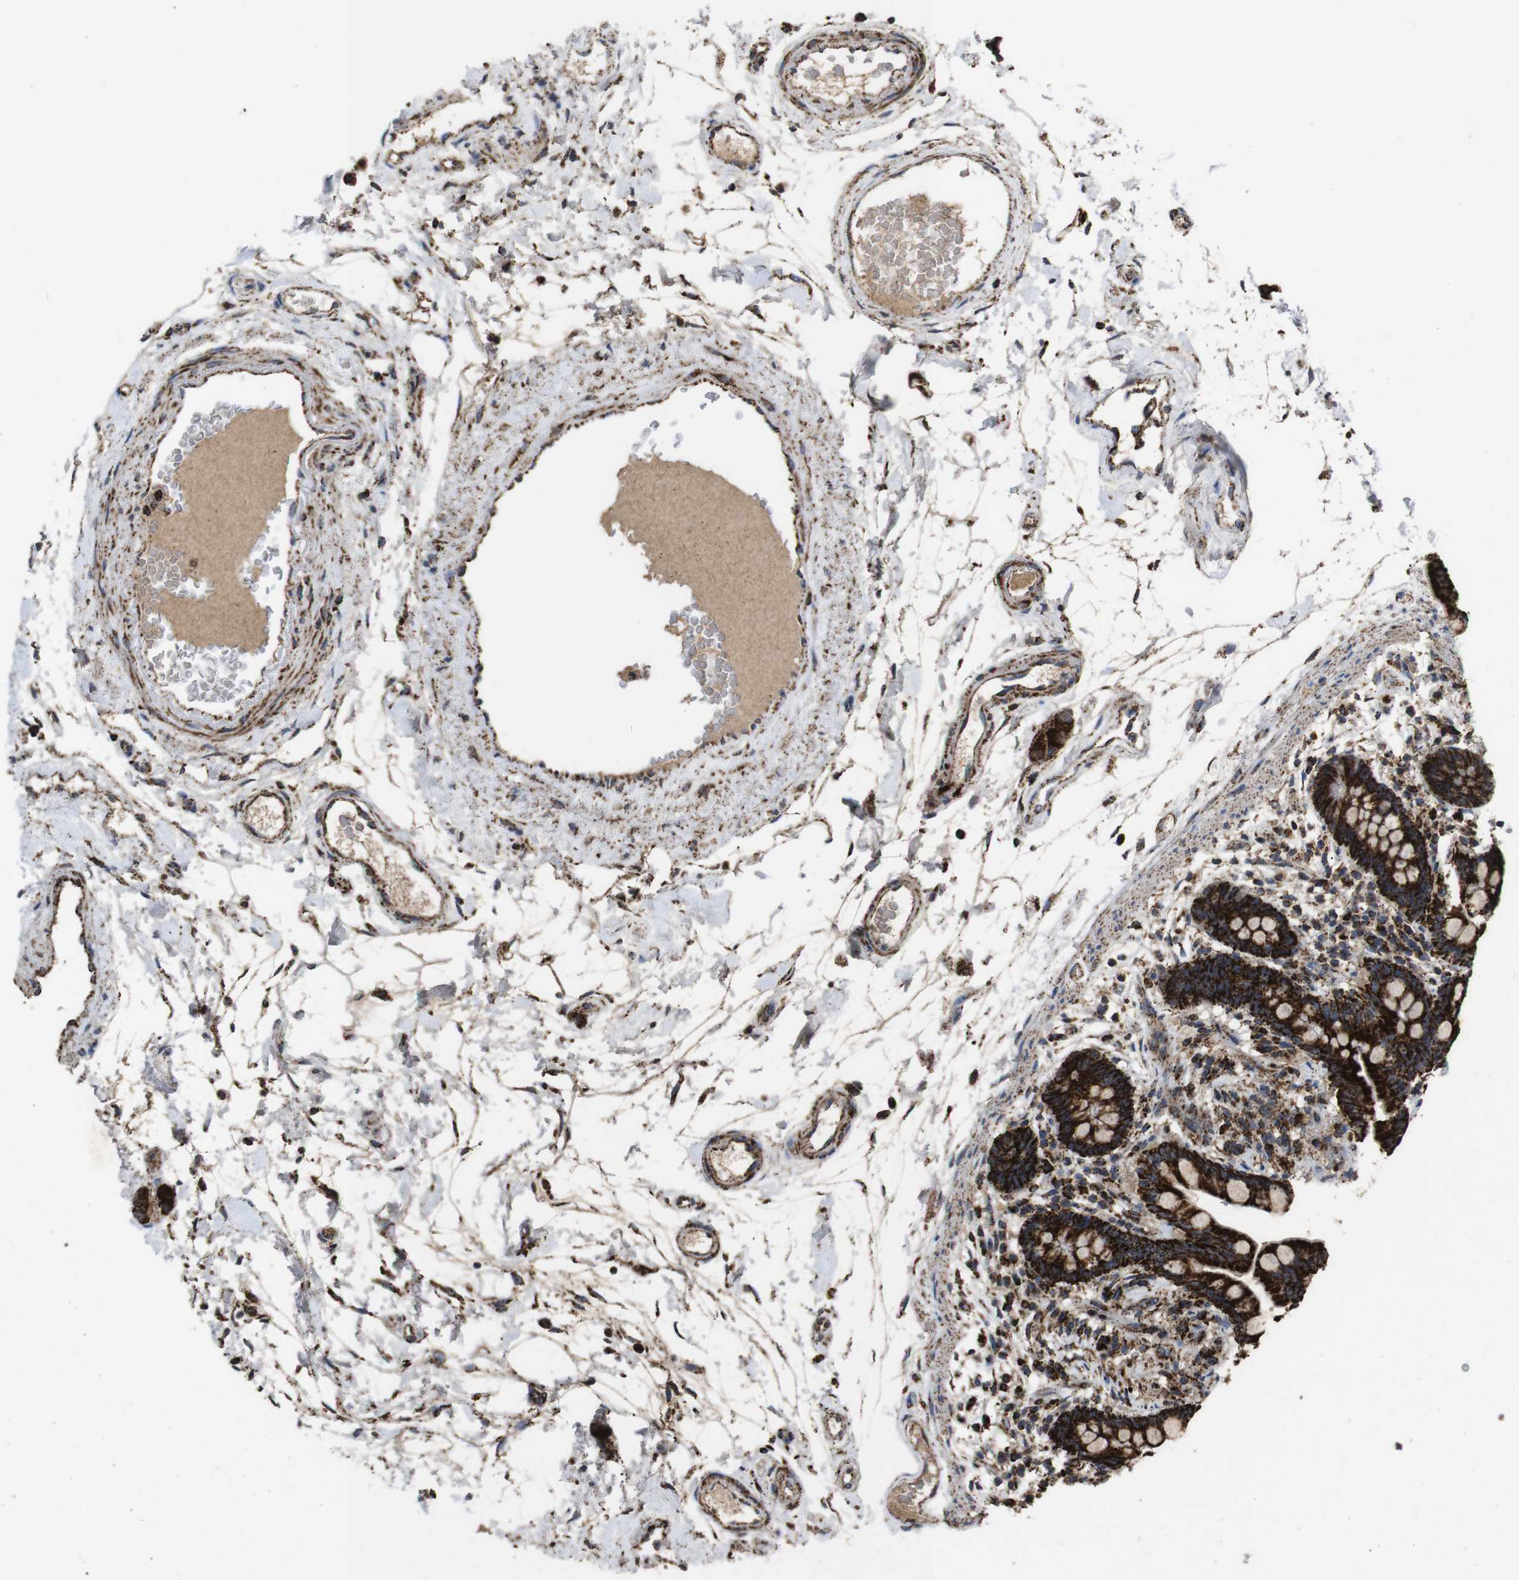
{"staining": {"intensity": "strong", "quantity": ">75%", "location": "cytoplasmic/membranous"}, "tissue": "colon", "cell_type": "Endothelial cells", "image_type": "normal", "snomed": [{"axis": "morphology", "description": "Normal tissue, NOS"}, {"axis": "topography", "description": "Colon"}], "caption": "Colon was stained to show a protein in brown. There is high levels of strong cytoplasmic/membranous expression in about >75% of endothelial cells. Immunohistochemistry (ihc) stains the protein of interest in brown and the nuclei are stained blue.", "gene": "ATP5F1A", "patient": {"sex": "male", "age": 73}}